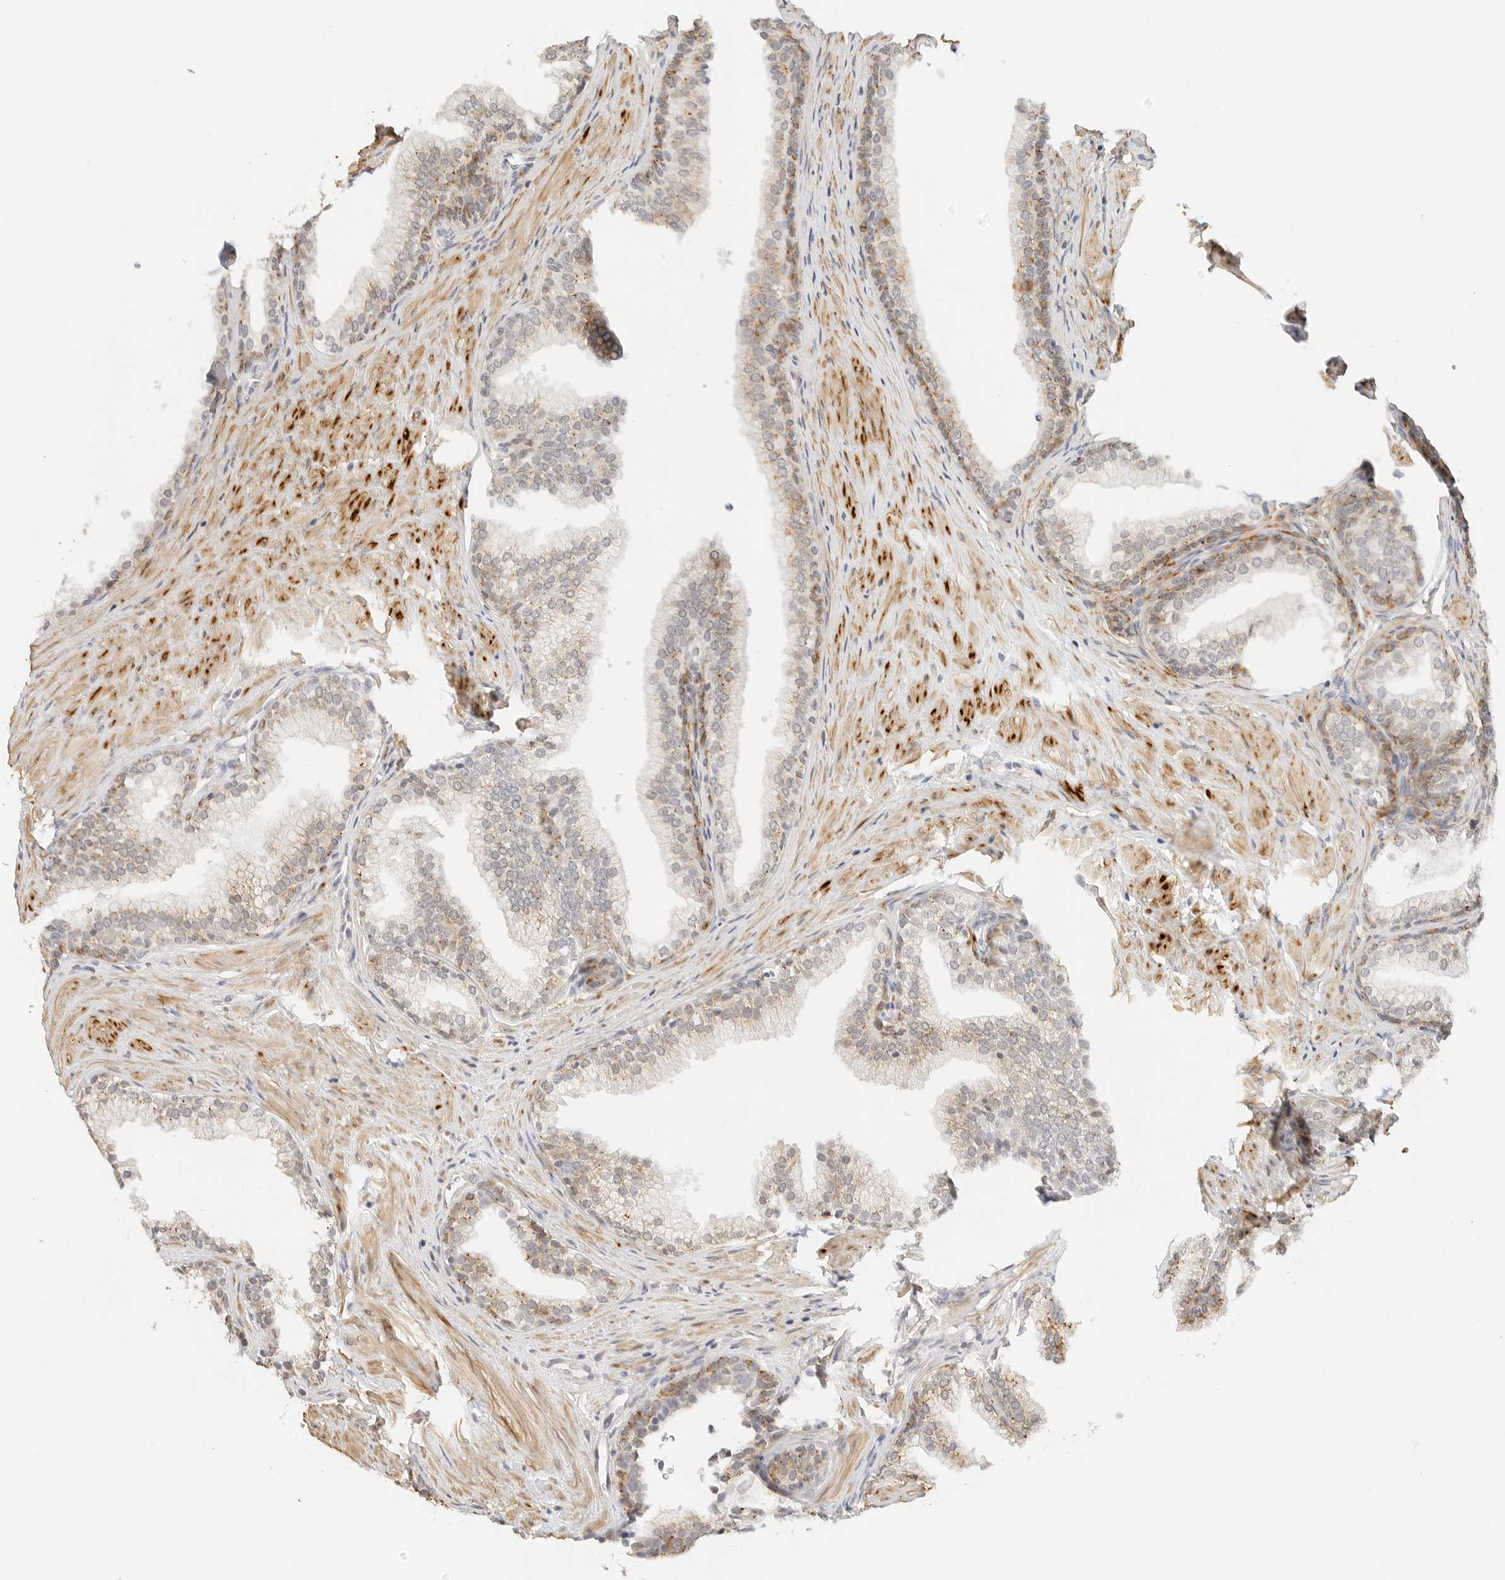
{"staining": {"intensity": "moderate", "quantity": "<25%", "location": "cytoplasmic/membranous"}, "tissue": "prostate", "cell_type": "Glandular cells", "image_type": "normal", "snomed": [{"axis": "morphology", "description": "Normal tissue, NOS"}, {"axis": "topography", "description": "Prostate"}], "caption": "Immunohistochemistry micrograph of normal human prostate stained for a protein (brown), which displays low levels of moderate cytoplasmic/membranous staining in approximately <25% of glandular cells.", "gene": "PCDH19", "patient": {"sex": "male", "age": 76}}